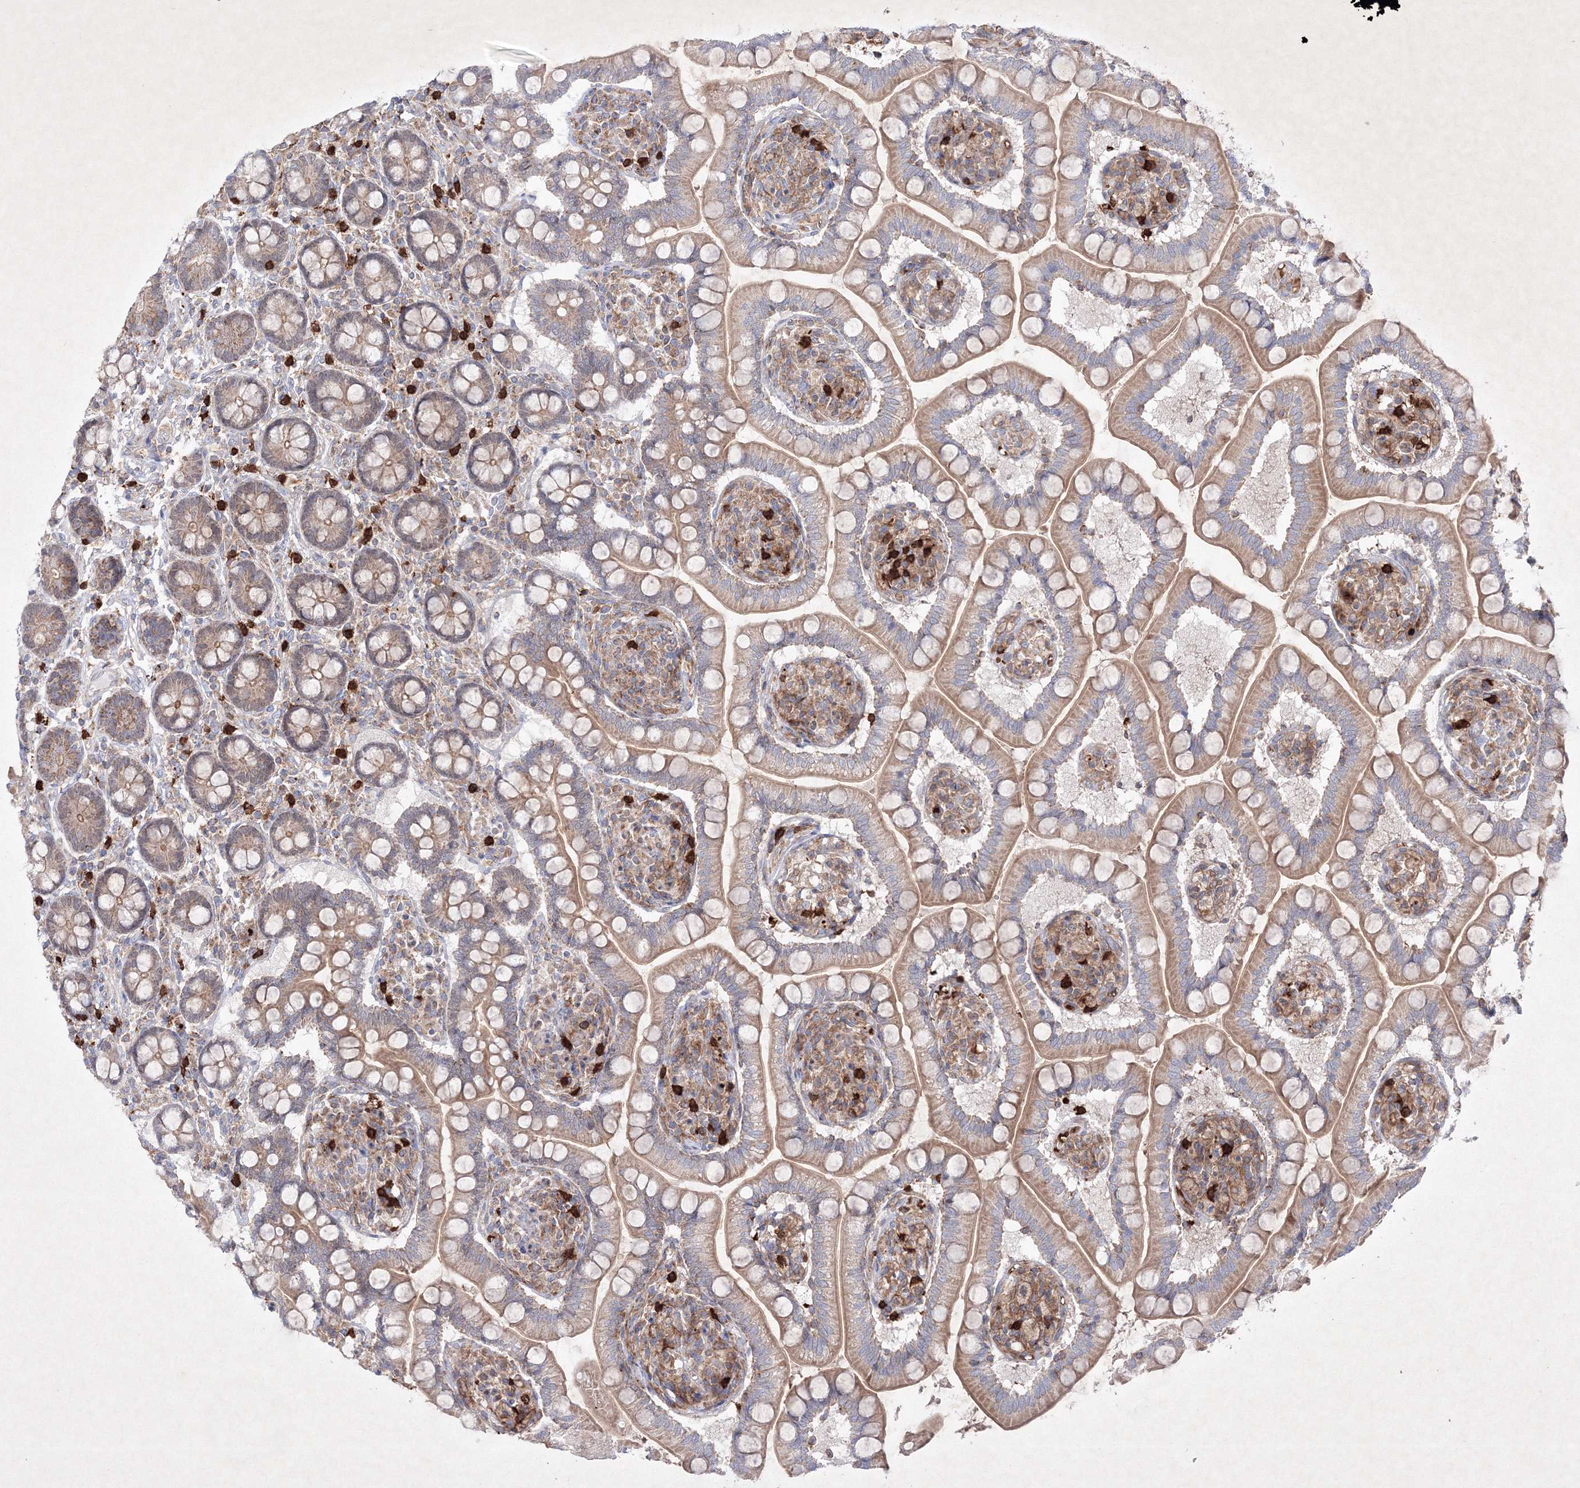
{"staining": {"intensity": "moderate", "quantity": "25%-75%", "location": "cytoplasmic/membranous"}, "tissue": "small intestine", "cell_type": "Glandular cells", "image_type": "normal", "snomed": [{"axis": "morphology", "description": "Normal tissue, NOS"}, {"axis": "topography", "description": "Small intestine"}], "caption": "Brown immunohistochemical staining in unremarkable human small intestine reveals moderate cytoplasmic/membranous positivity in approximately 25%-75% of glandular cells.", "gene": "OPA1", "patient": {"sex": "female", "age": 64}}